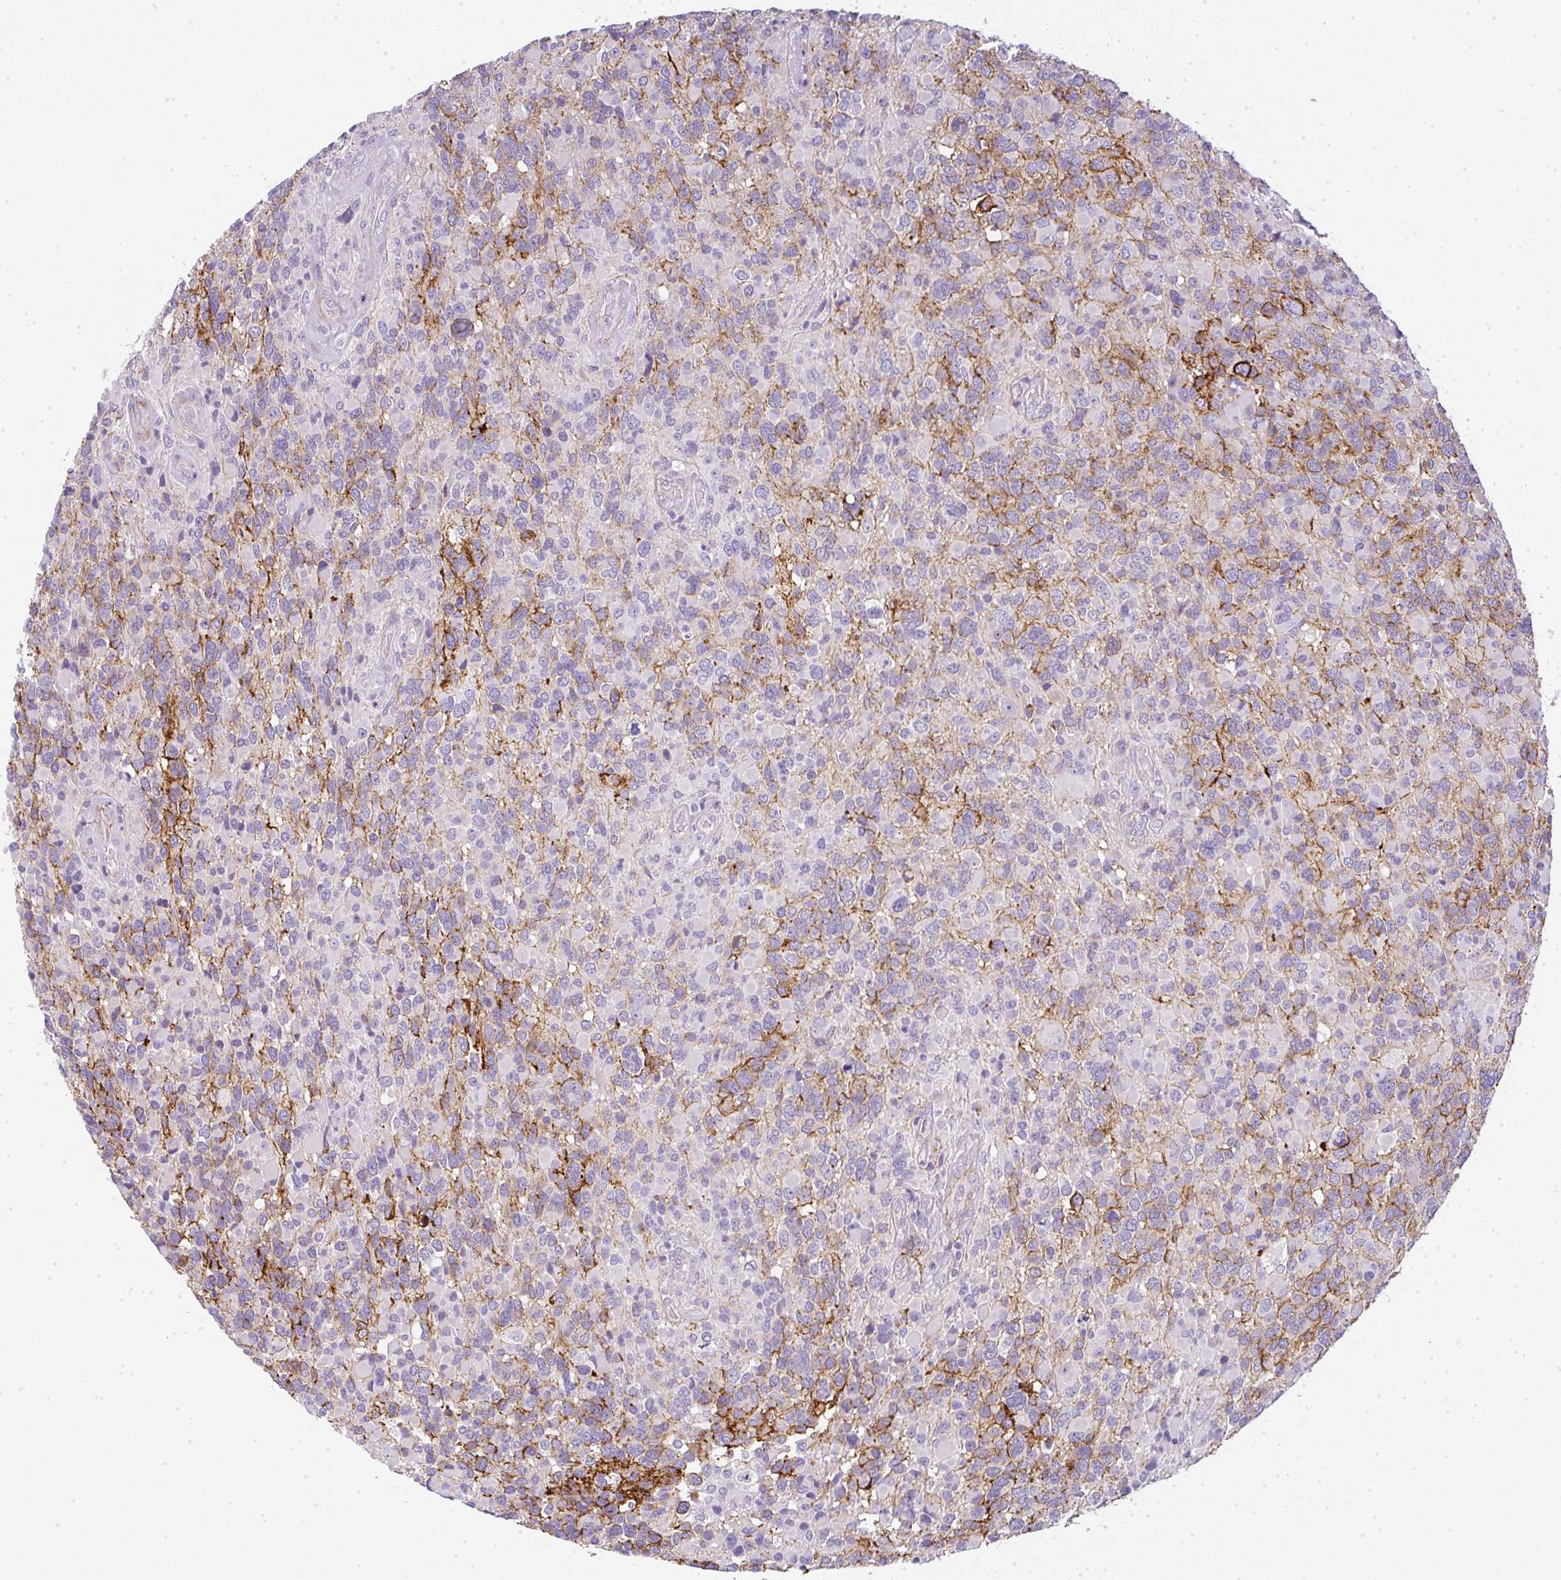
{"staining": {"intensity": "moderate", "quantity": "25%-75%", "location": "cytoplasmic/membranous"}, "tissue": "glioma", "cell_type": "Tumor cells", "image_type": "cancer", "snomed": [{"axis": "morphology", "description": "Glioma, malignant, High grade"}, {"axis": "topography", "description": "Brain"}], "caption": "Immunohistochemical staining of glioma exhibits moderate cytoplasmic/membranous protein expression in about 25%-75% of tumor cells. Ihc stains the protein of interest in brown and the nuclei are stained blue.", "gene": "LPAR4", "patient": {"sex": "female", "age": 40}}